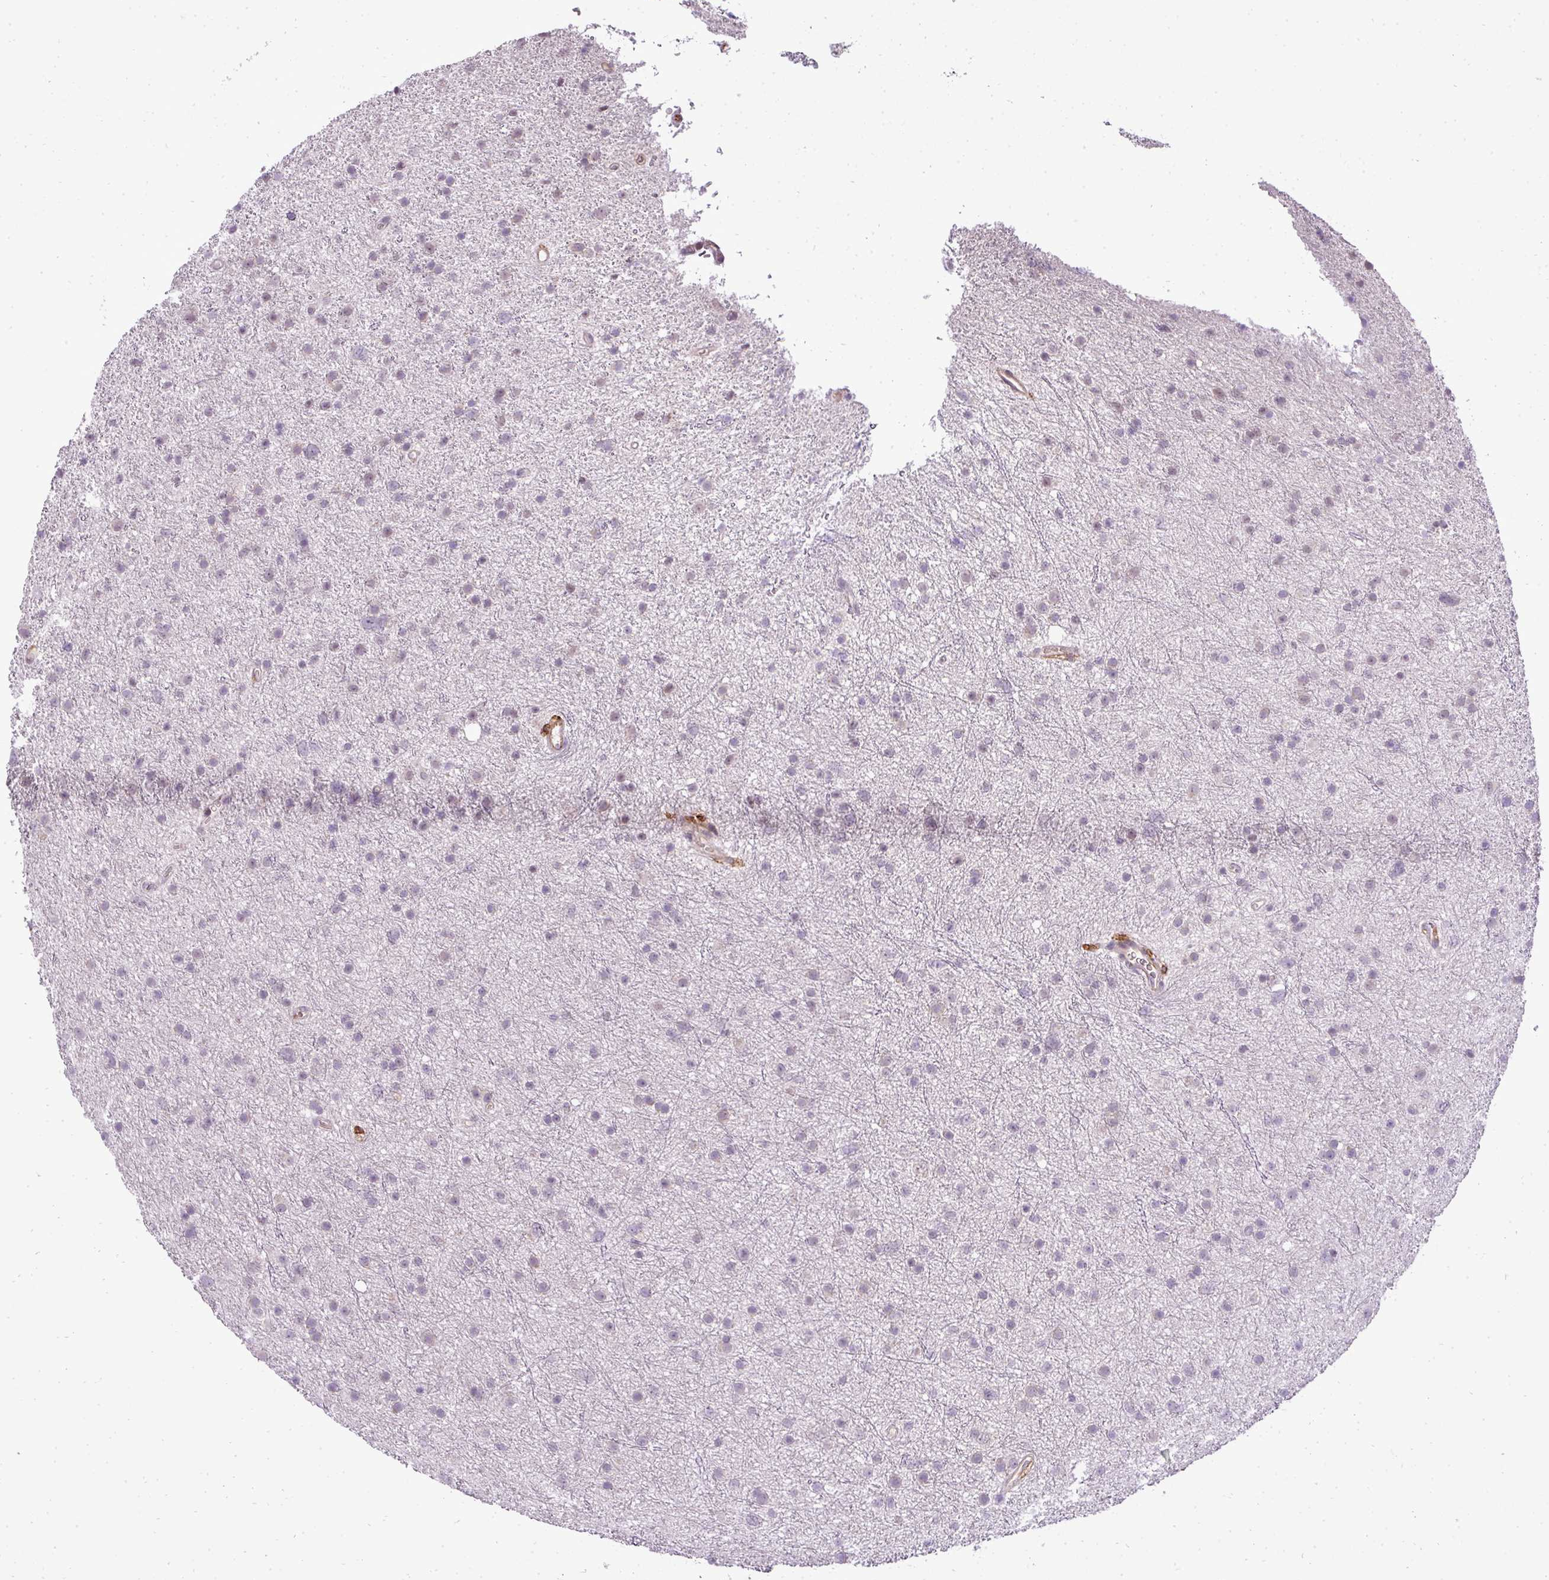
{"staining": {"intensity": "negative", "quantity": "none", "location": "none"}, "tissue": "glioma", "cell_type": "Tumor cells", "image_type": "cancer", "snomed": [{"axis": "morphology", "description": "Glioma, malignant, Low grade"}, {"axis": "topography", "description": "Cerebral cortex"}], "caption": "Human glioma stained for a protein using immunohistochemistry displays no positivity in tumor cells.", "gene": "PDRG1", "patient": {"sex": "female", "age": 39}}